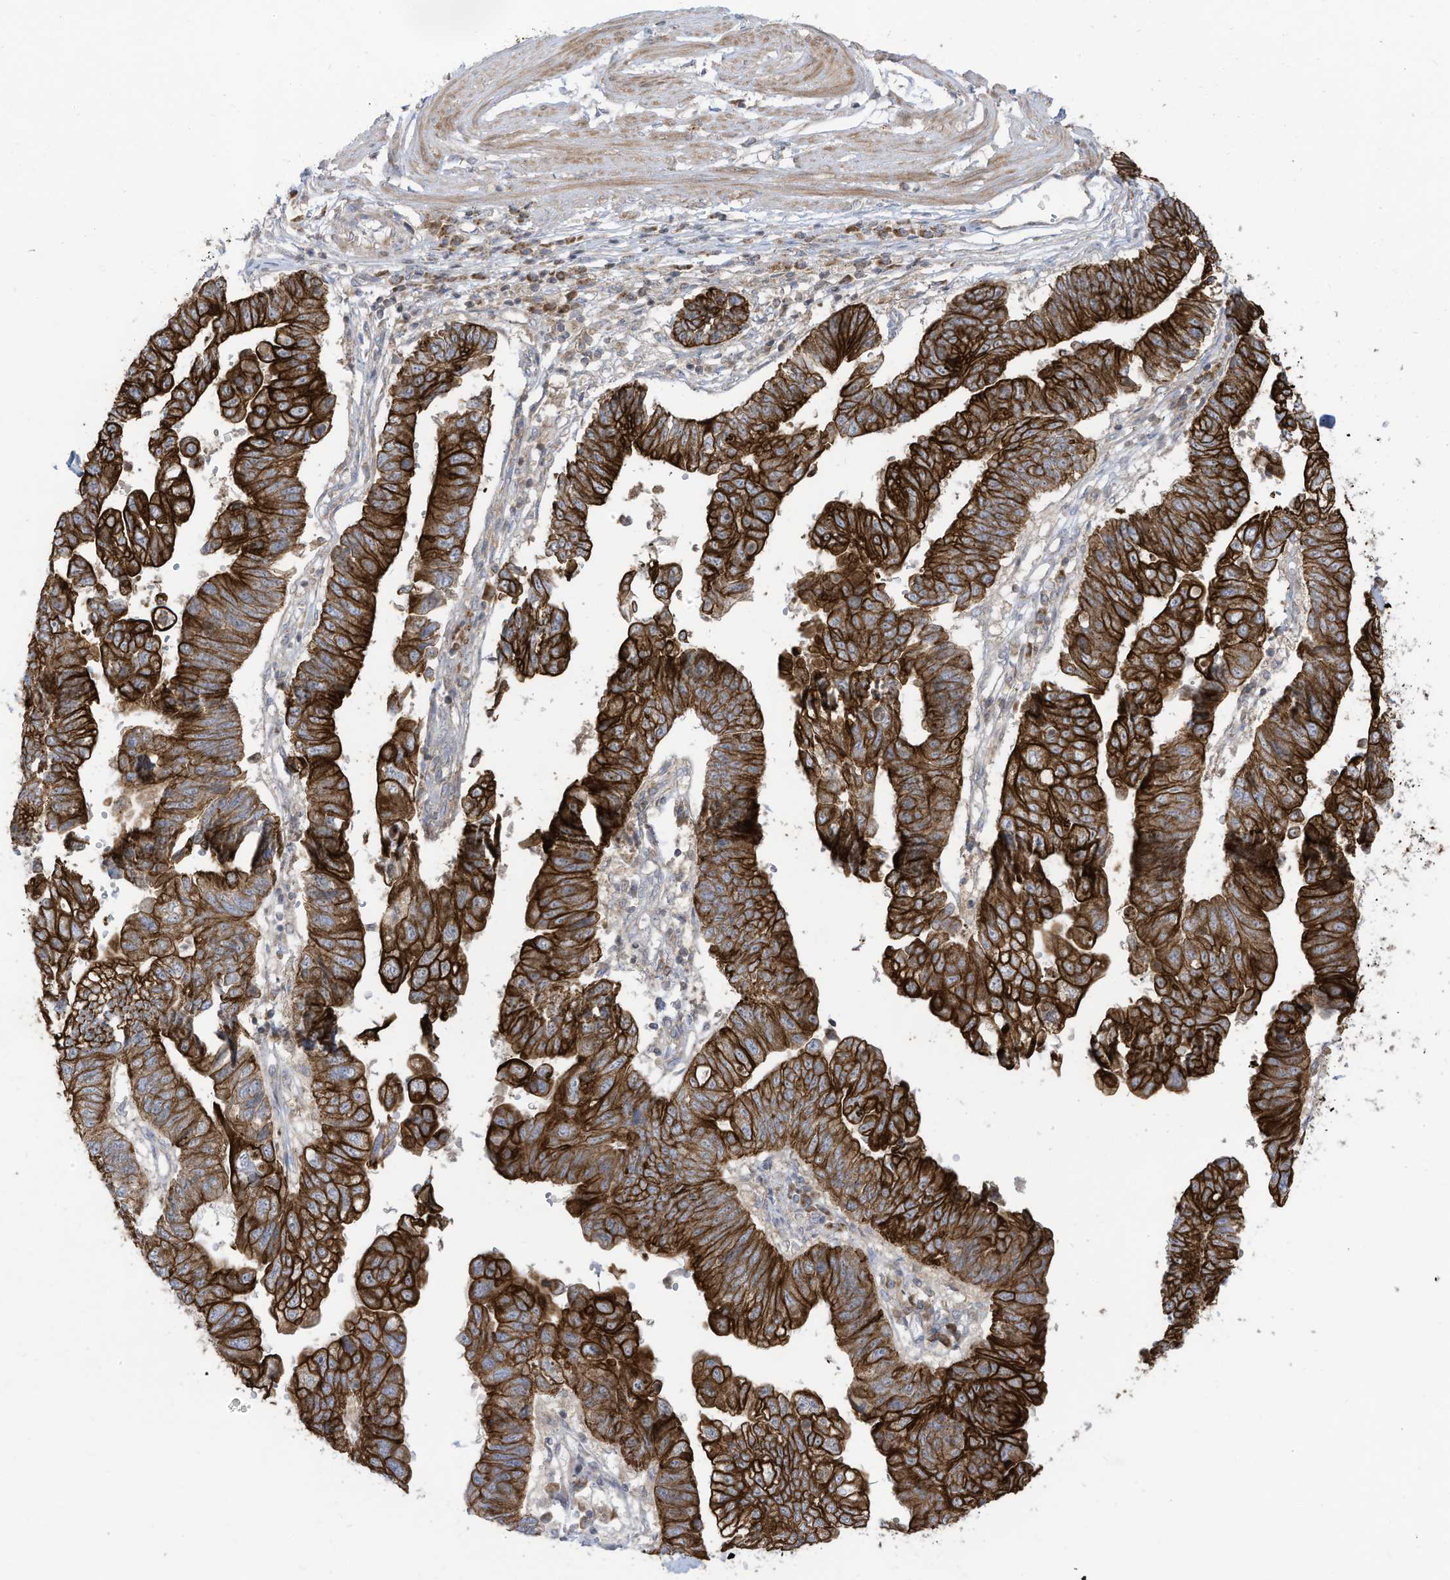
{"staining": {"intensity": "strong", "quantity": ">75%", "location": "cytoplasmic/membranous"}, "tissue": "stomach cancer", "cell_type": "Tumor cells", "image_type": "cancer", "snomed": [{"axis": "morphology", "description": "Adenocarcinoma, NOS"}, {"axis": "topography", "description": "Stomach"}], "caption": "Protein staining reveals strong cytoplasmic/membranous positivity in approximately >75% of tumor cells in stomach cancer (adenocarcinoma).", "gene": "CGAS", "patient": {"sex": "male", "age": 59}}